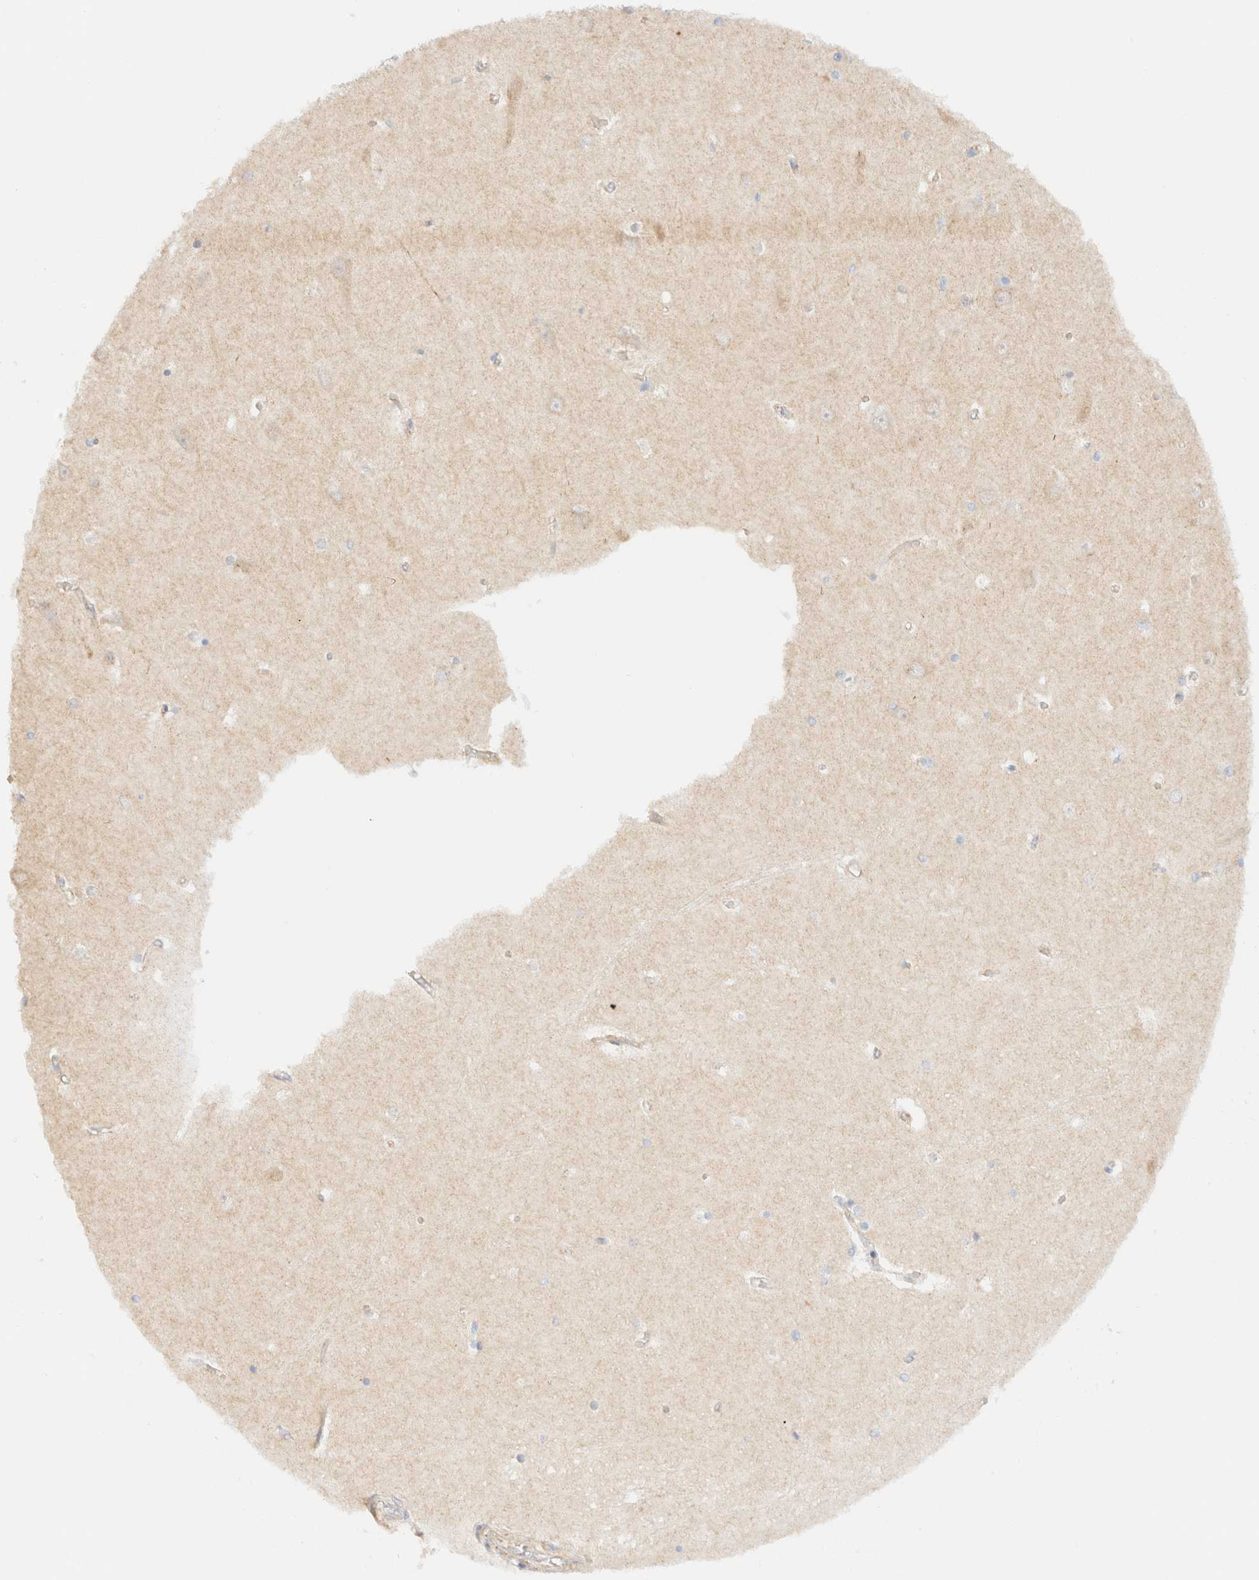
{"staining": {"intensity": "weak", "quantity": "<25%", "location": "cytoplasmic/membranous"}, "tissue": "hippocampus", "cell_type": "Glial cells", "image_type": "normal", "snomed": [{"axis": "morphology", "description": "Normal tissue, NOS"}, {"axis": "topography", "description": "Hippocampus"}], "caption": "An IHC histopathology image of unremarkable hippocampus is shown. There is no staining in glial cells of hippocampus.", "gene": "MYO10", "patient": {"sex": "male", "age": 45}}